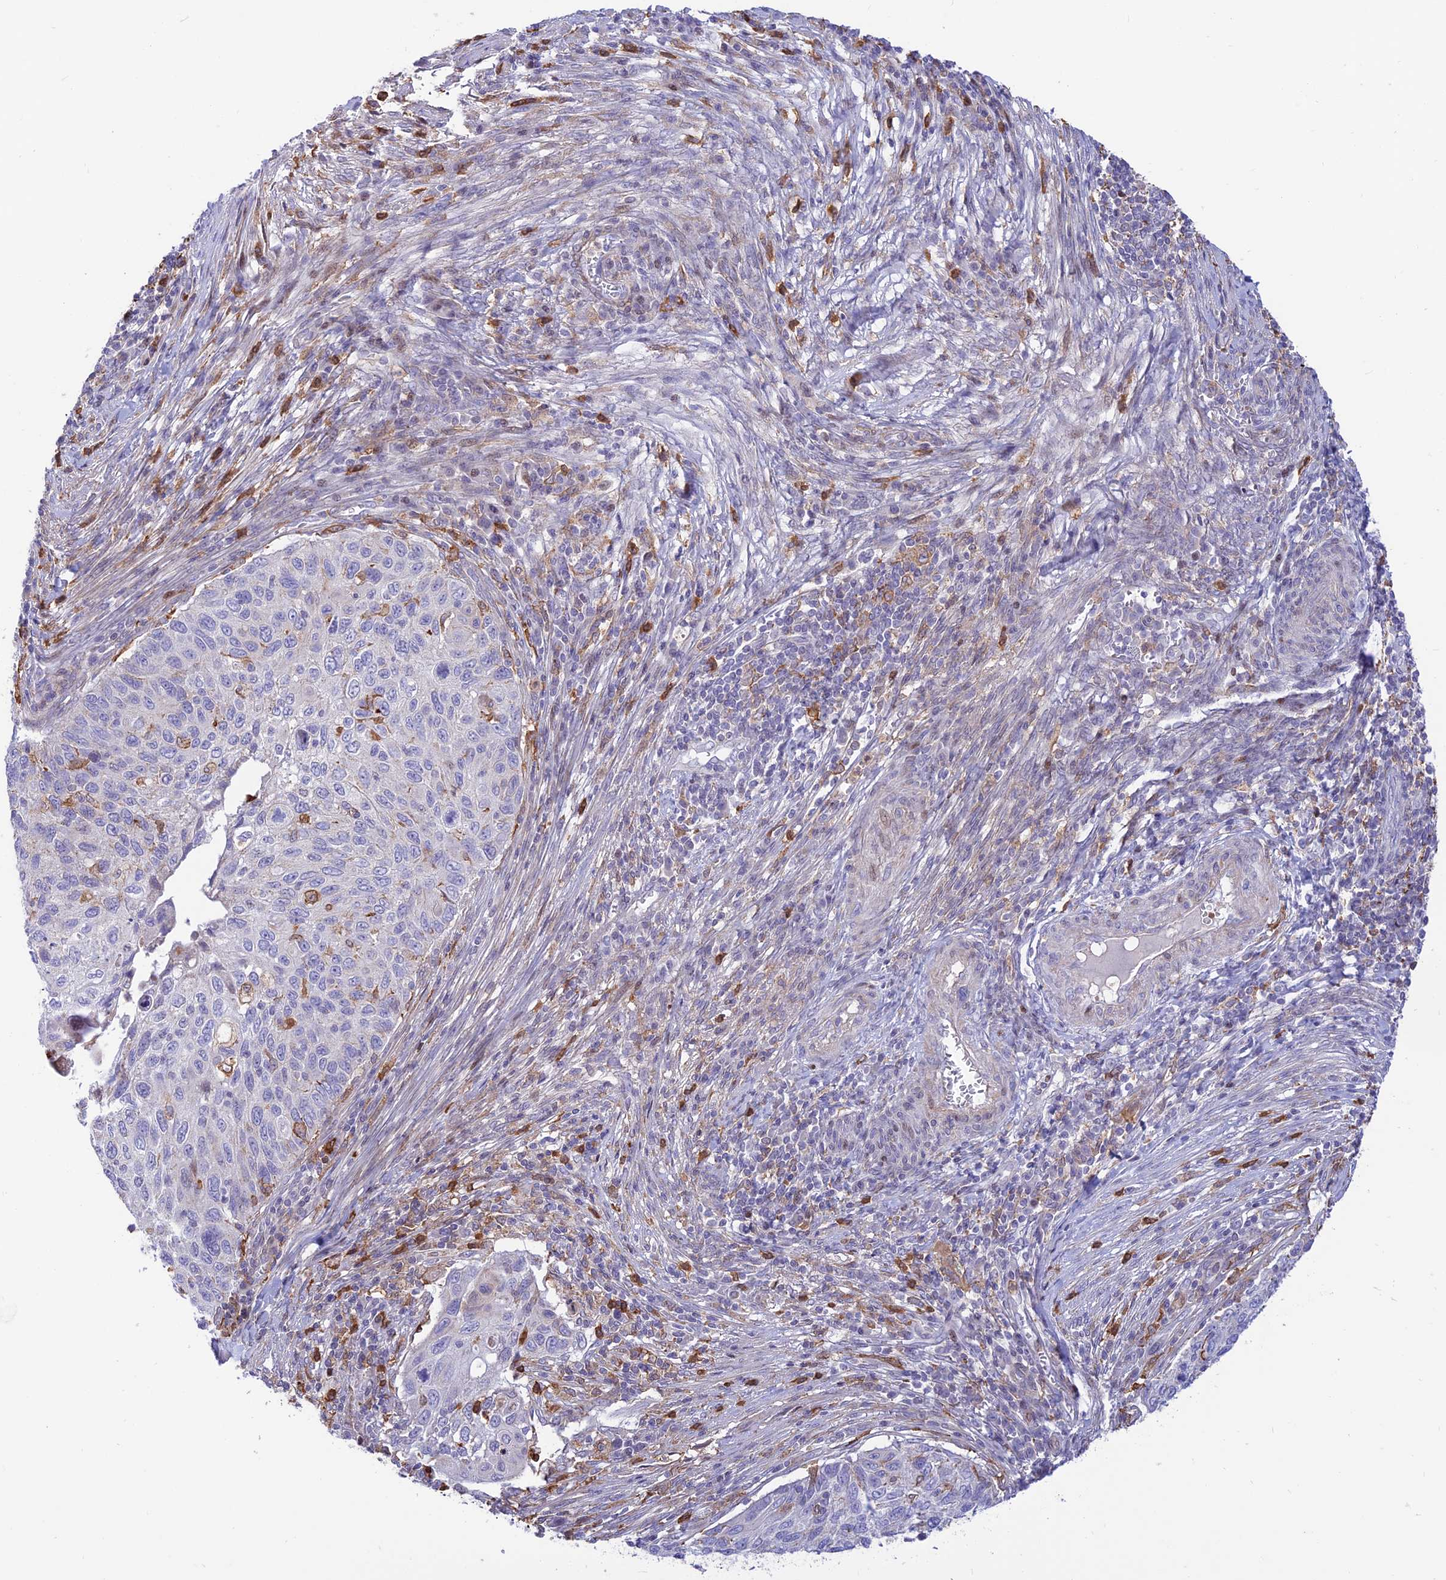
{"staining": {"intensity": "negative", "quantity": "none", "location": "none"}, "tissue": "cervical cancer", "cell_type": "Tumor cells", "image_type": "cancer", "snomed": [{"axis": "morphology", "description": "Squamous cell carcinoma, NOS"}, {"axis": "topography", "description": "Cervix"}], "caption": "Image shows no protein expression in tumor cells of cervical cancer tissue. Nuclei are stained in blue.", "gene": "FAM186B", "patient": {"sex": "female", "age": 70}}